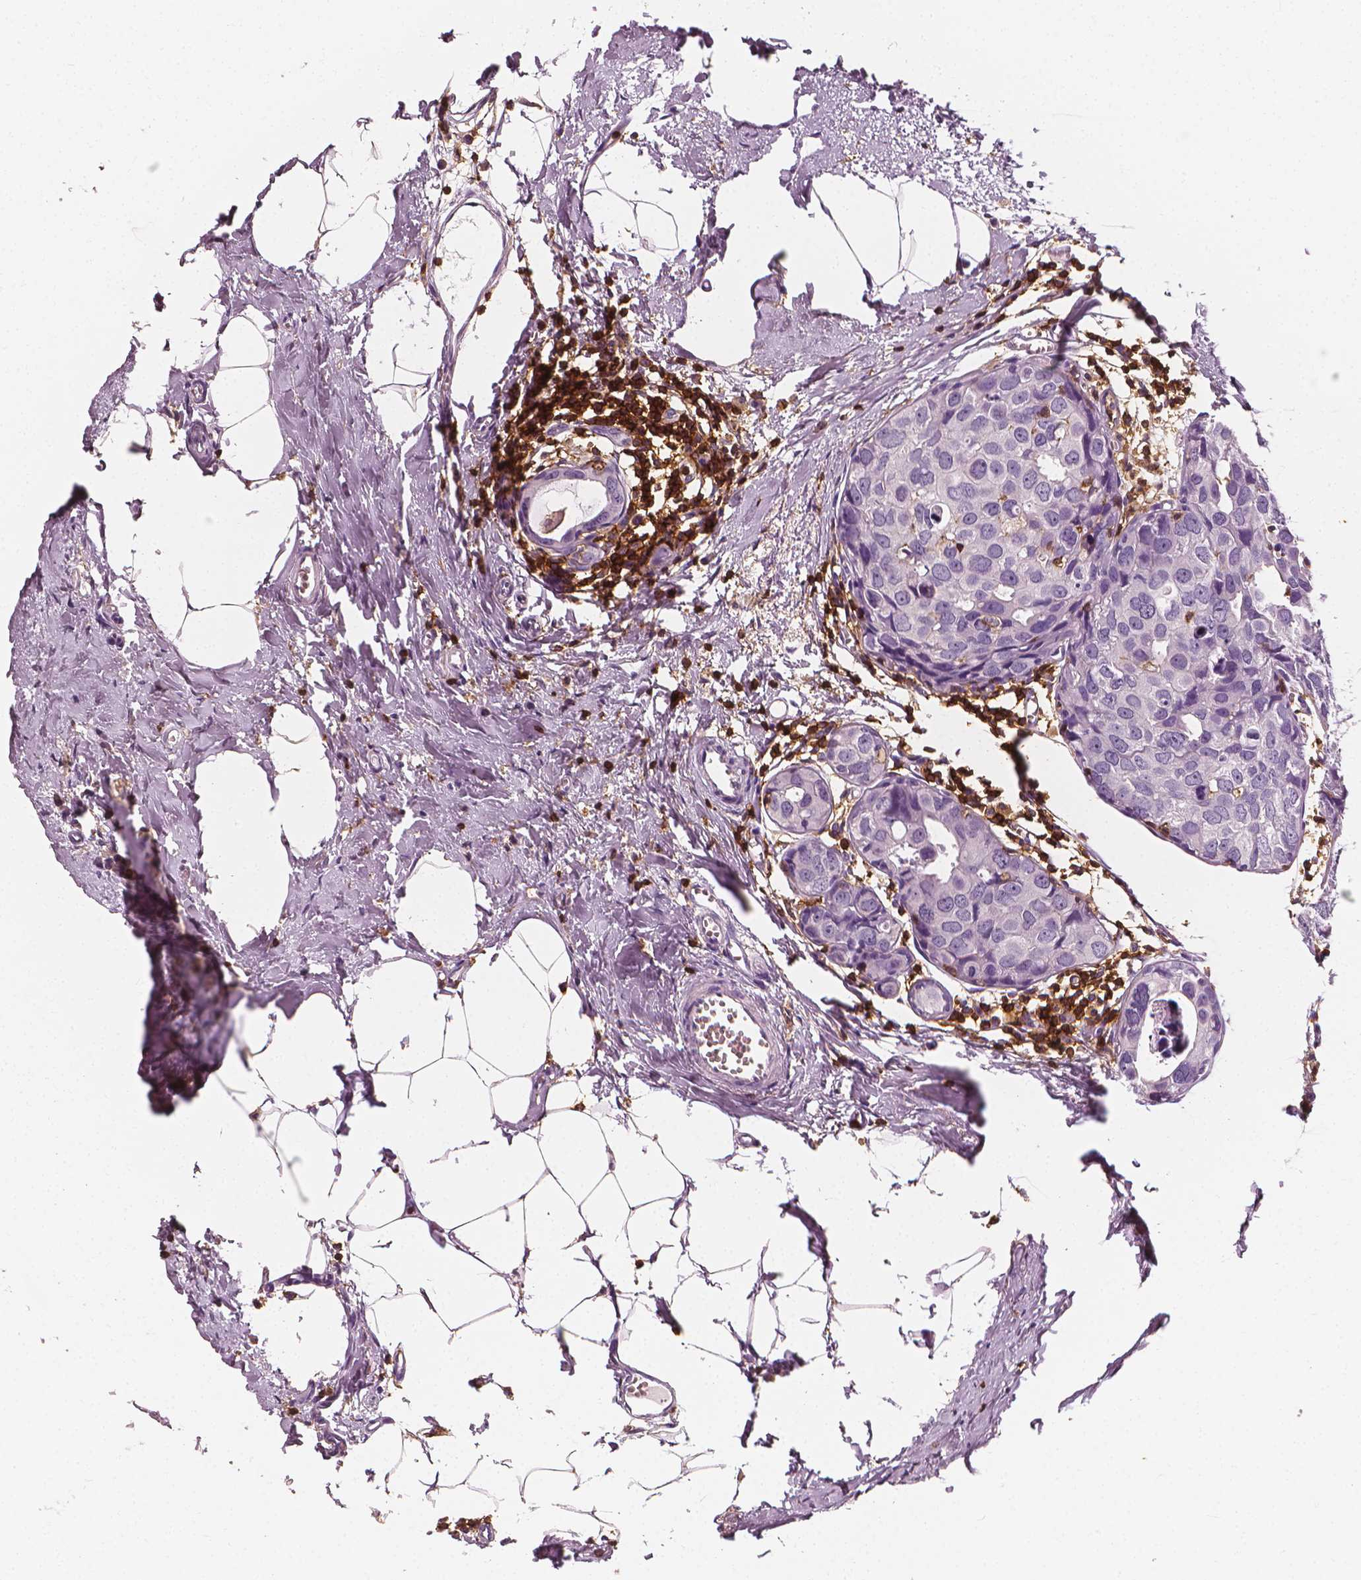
{"staining": {"intensity": "negative", "quantity": "none", "location": "none"}, "tissue": "breast cancer", "cell_type": "Tumor cells", "image_type": "cancer", "snomed": [{"axis": "morphology", "description": "Duct carcinoma"}, {"axis": "topography", "description": "Breast"}], "caption": "A high-resolution histopathology image shows immunohistochemistry (IHC) staining of intraductal carcinoma (breast), which shows no significant staining in tumor cells.", "gene": "PTPRC", "patient": {"sex": "female", "age": 38}}